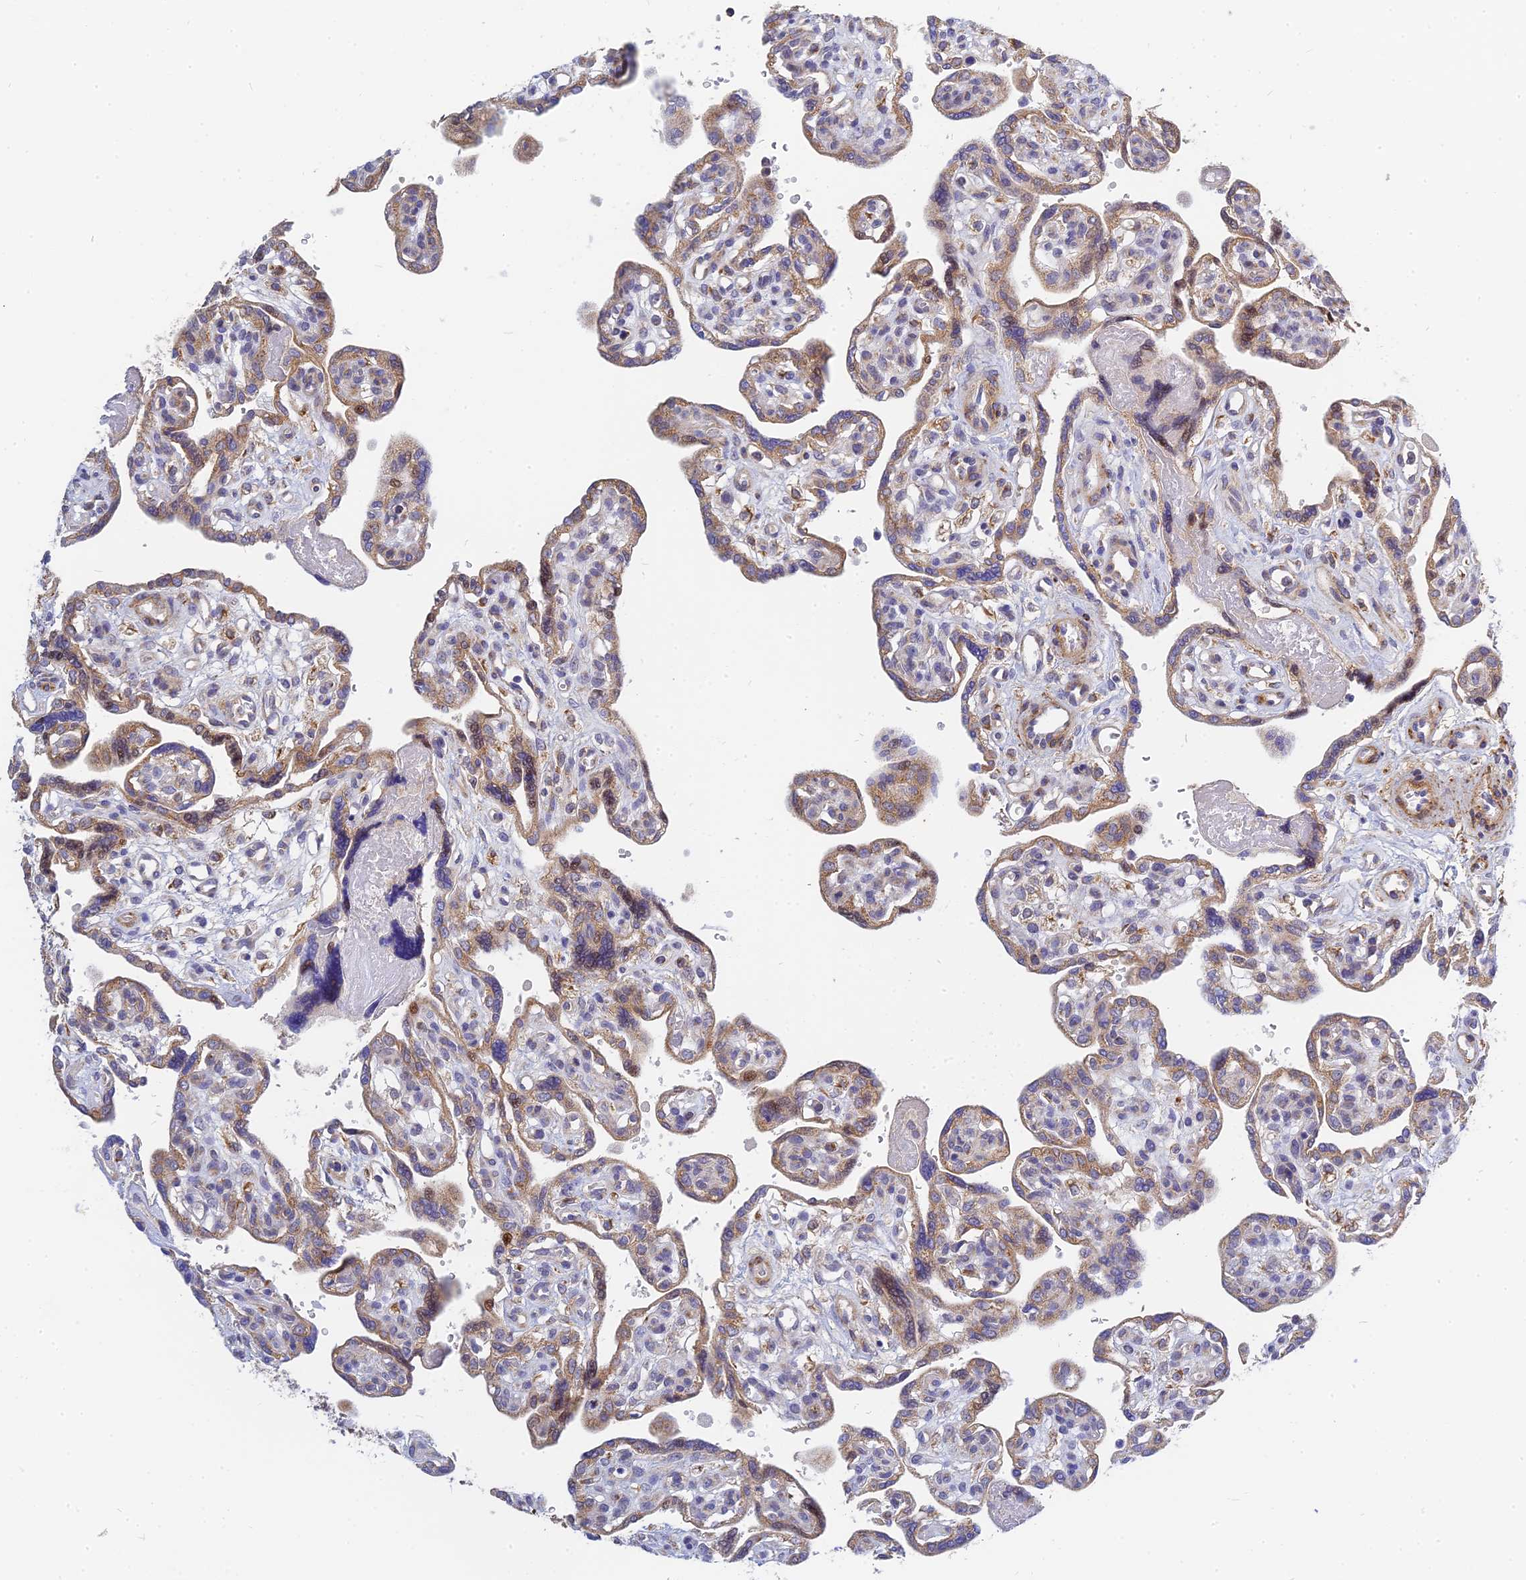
{"staining": {"intensity": "moderate", "quantity": "25%-75%", "location": "cytoplasmic/membranous"}, "tissue": "placenta", "cell_type": "Trophoblastic cells", "image_type": "normal", "snomed": [{"axis": "morphology", "description": "Normal tissue, NOS"}, {"axis": "topography", "description": "Placenta"}], "caption": "Human placenta stained with a protein marker exhibits moderate staining in trophoblastic cells.", "gene": "MRPL15", "patient": {"sex": "female", "age": 39}}